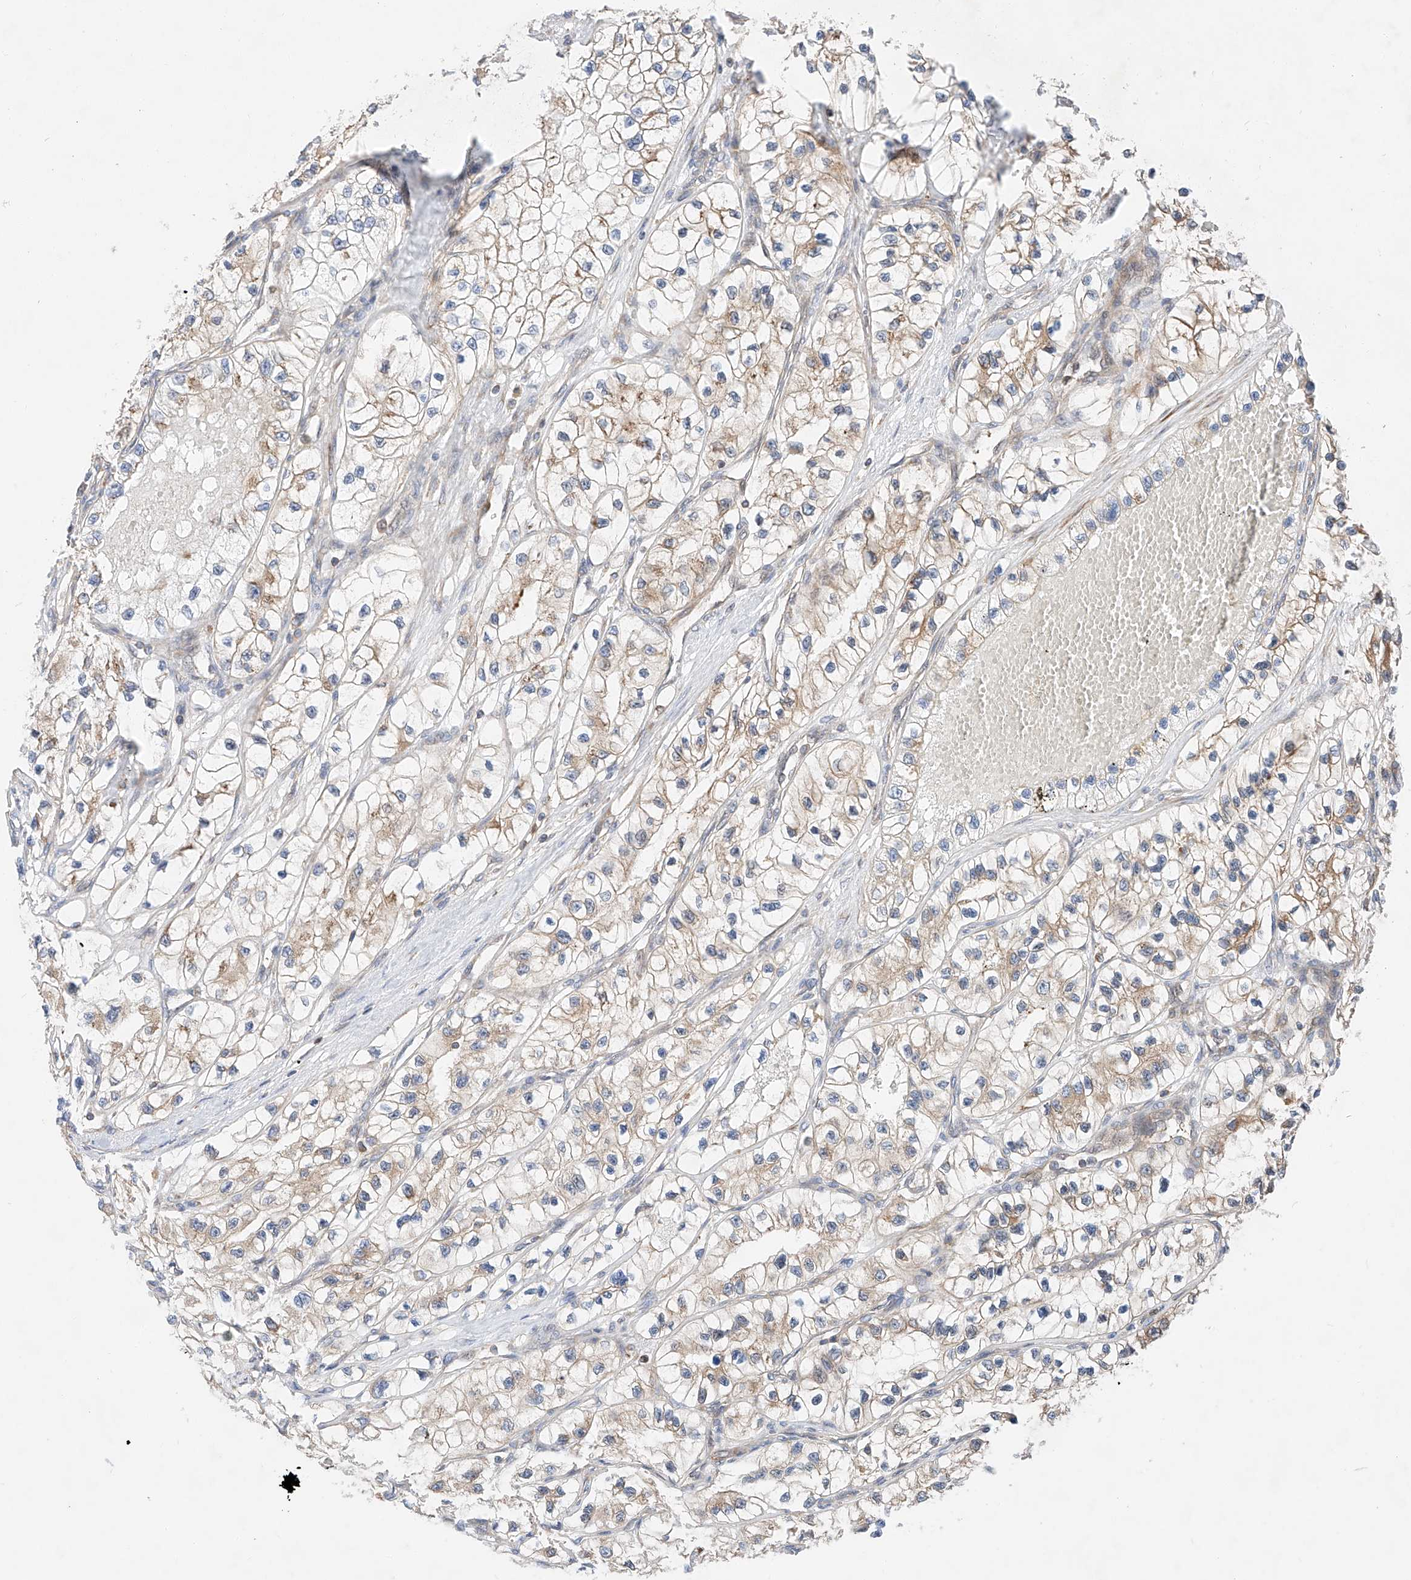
{"staining": {"intensity": "weak", "quantity": "25%-75%", "location": "cytoplasmic/membranous"}, "tissue": "renal cancer", "cell_type": "Tumor cells", "image_type": "cancer", "snomed": [{"axis": "morphology", "description": "Adenocarcinoma, NOS"}, {"axis": "topography", "description": "Kidney"}], "caption": "Human adenocarcinoma (renal) stained for a protein (brown) displays weak cytoplasmic/membranous positive expression in approximately 25%-75% of tumor cells.", "gene": "RUSC1", "patient": {"sex": "female", "age": 57}}